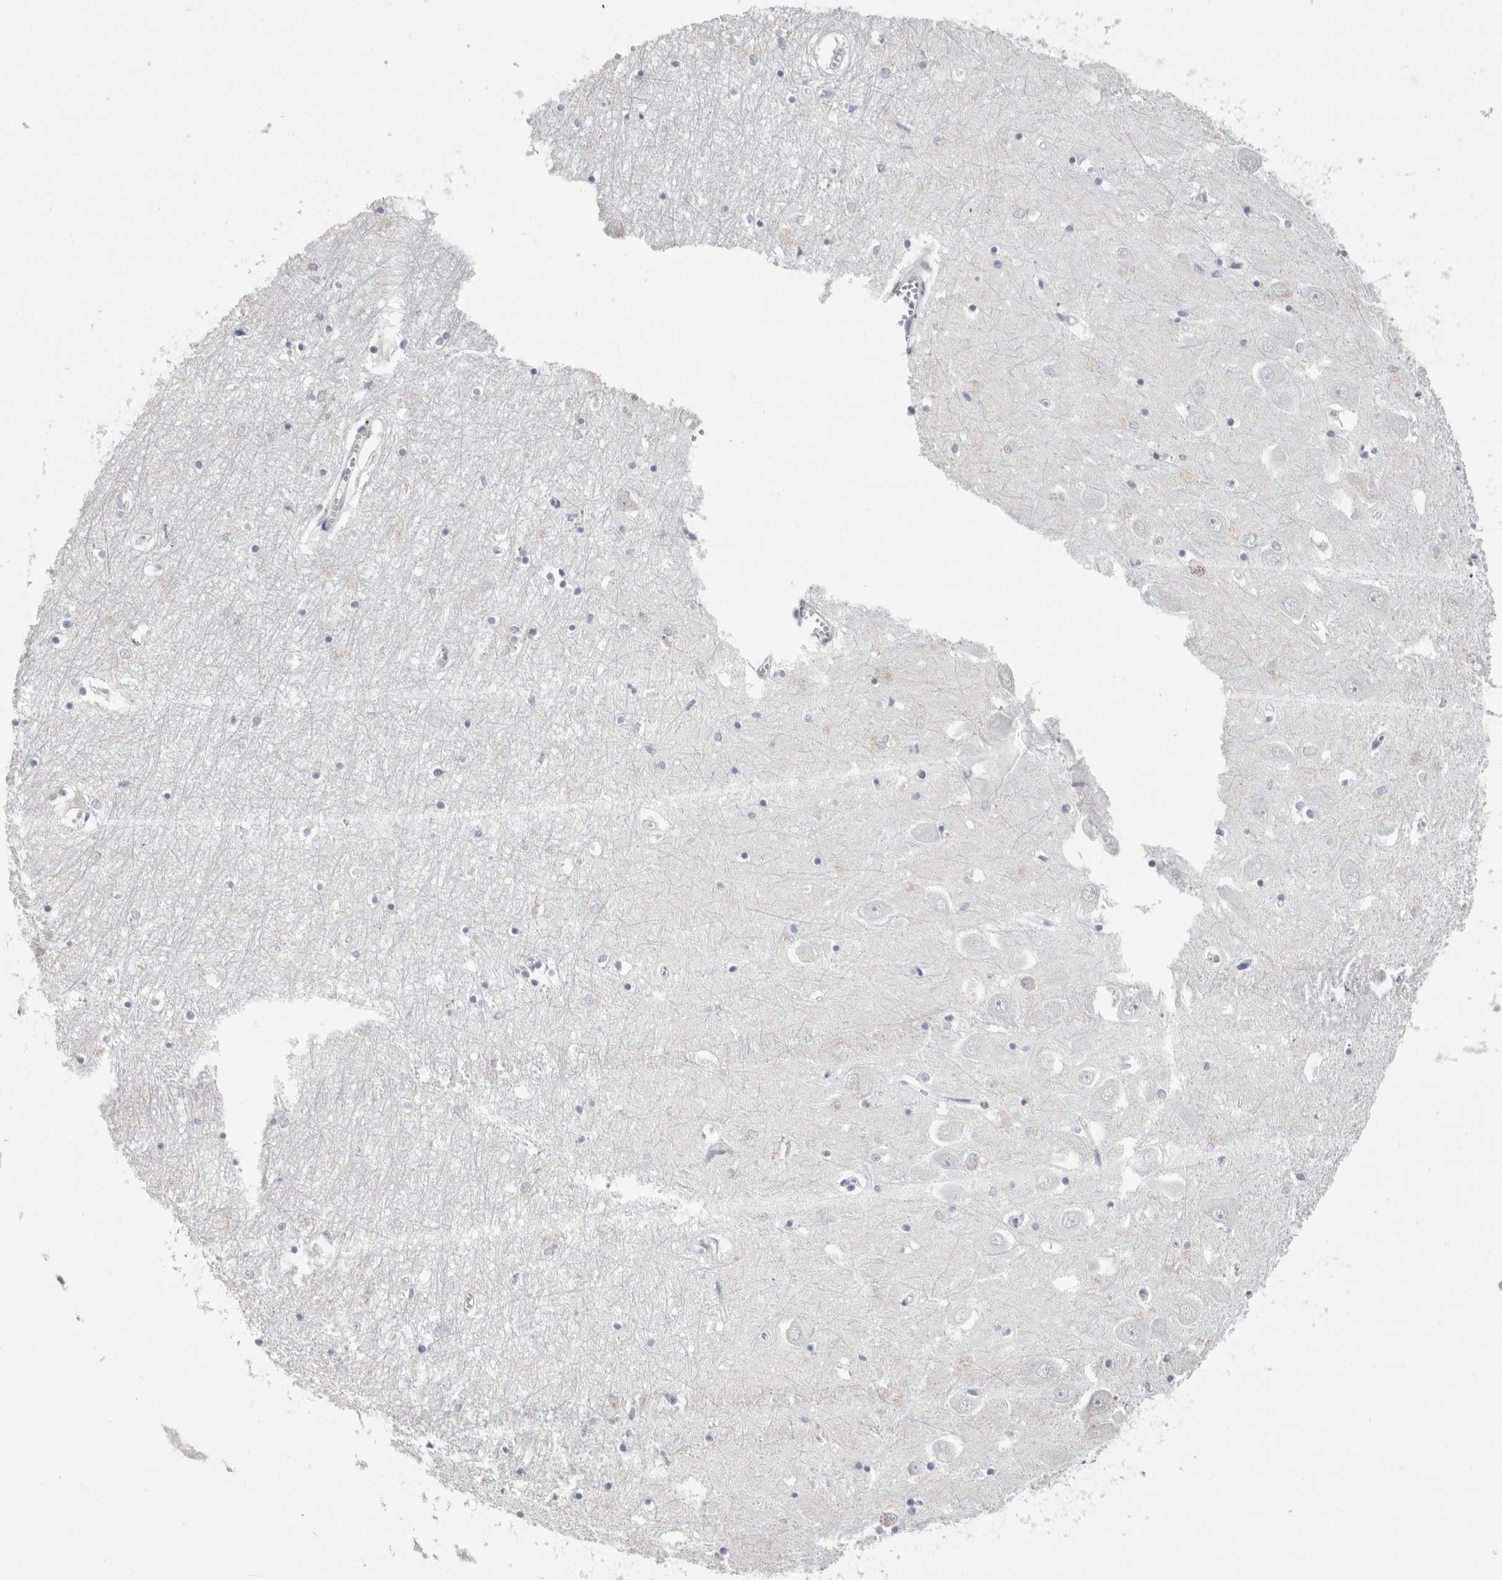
{"staining": {"intensity": "negative", "quantity": "none", "location": "none"}, "tissue": "hippocampus", "cell_type": "Glial cells", "image_type": "normal", "snomed": [{"axis": "morphology", "description": "Normal tissue, NOS"}, {"axis": "topography", "description": "Hippocampus"}], "caption": "Glial cells are negative for protein expression in unremarkable human hippocampus. (Stains: DAB (3,3'-diaminobenzidine) immunohistochemistry (IHC) with hematoxylin counter stain, Microscopy: brightfield microscopy at high magnification).", "gene": "SCGB1A1", "patient": {"sex": "male", "age": 70}}